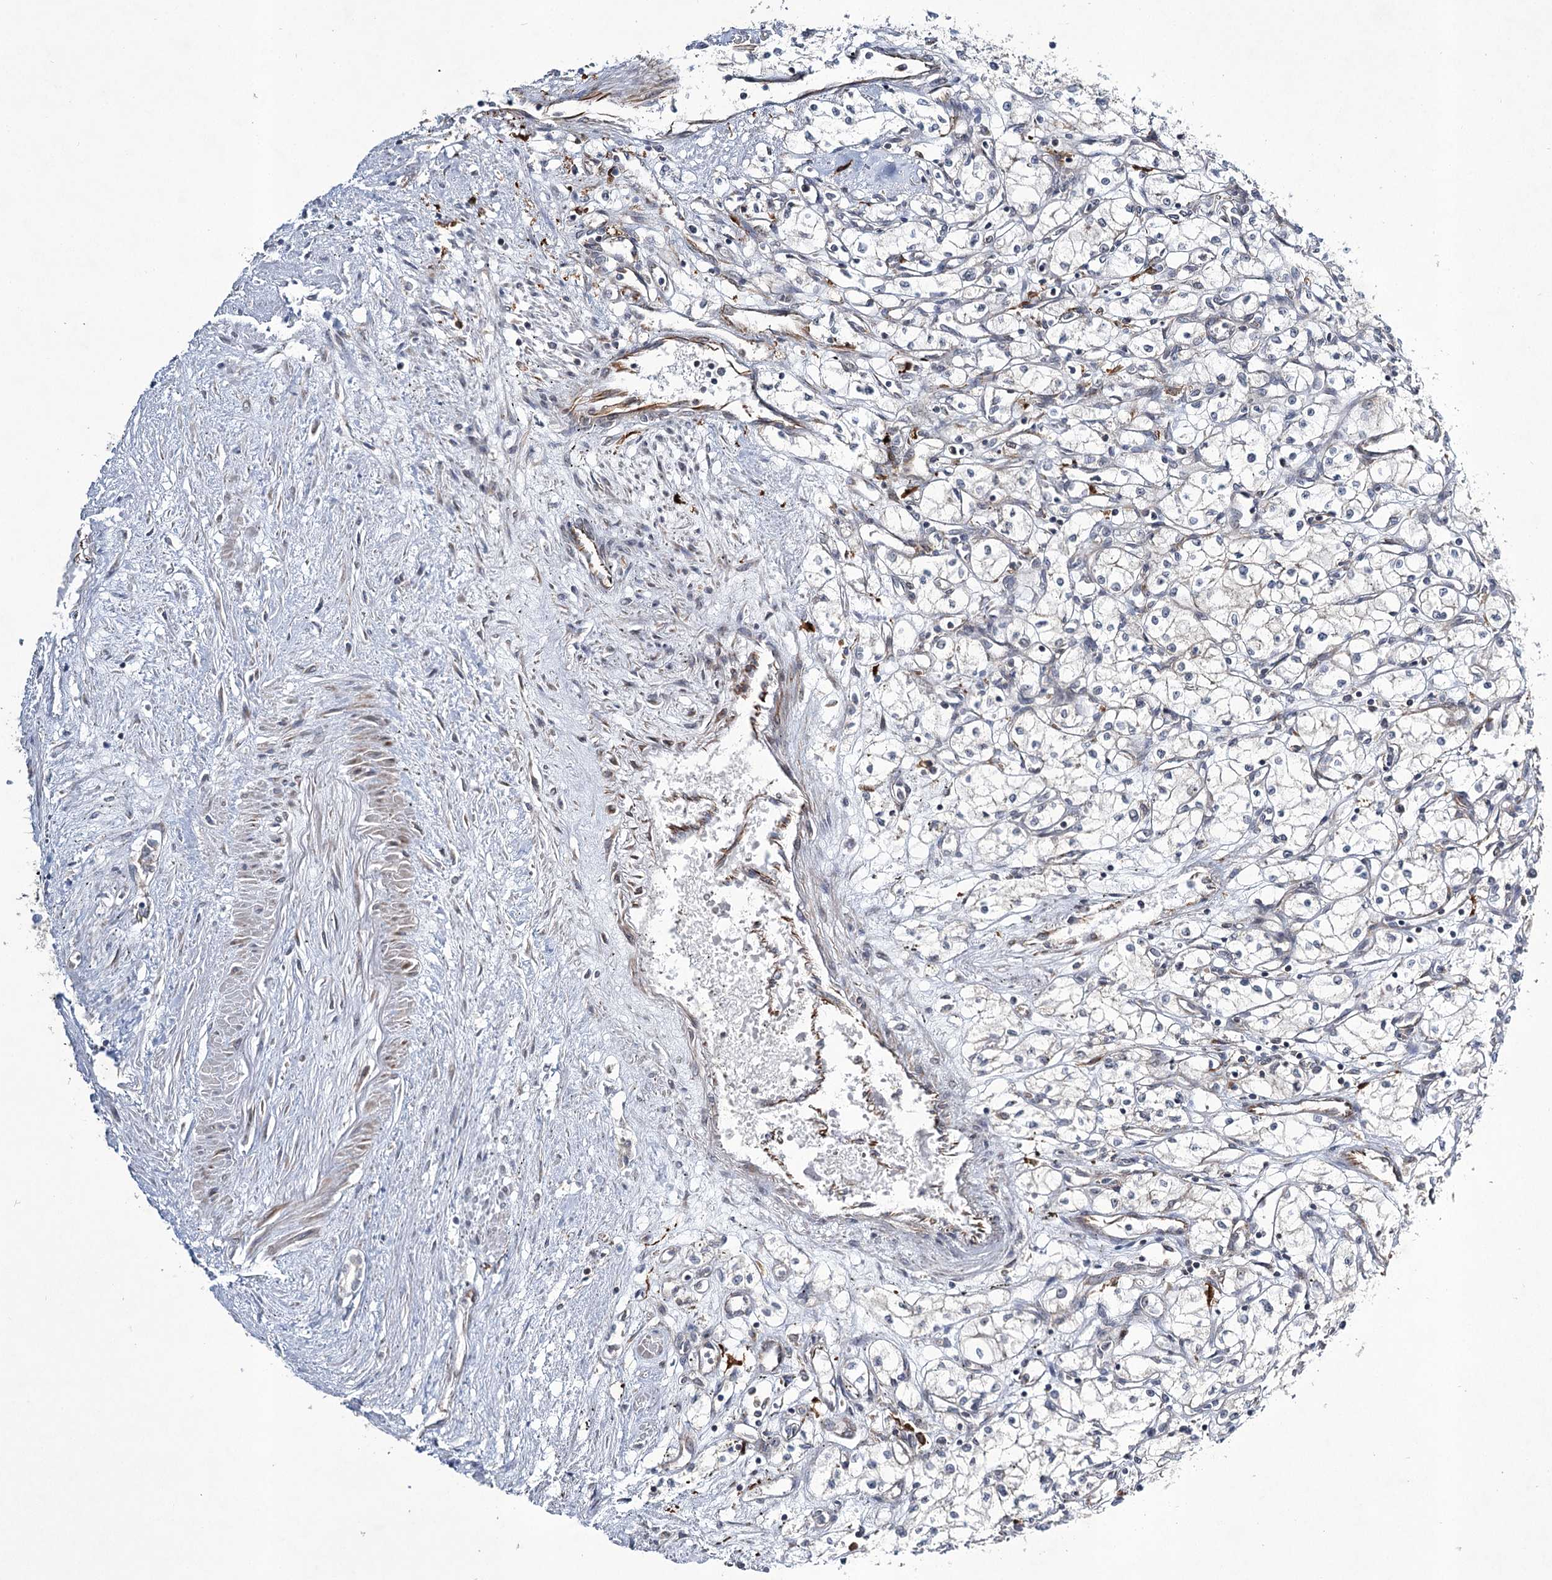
{"staining": {"intensity": "negative", "quantity": "none", "location": "none"}, "tissue": "renal cancer", "cell_type": "Tumor cells", "image_type": "cancer", "snomed": [{"axis": "morphology", "description": "Adenocarcinoma, NOS"}, {"axis": "topography", "description": "Kidney"}], "caption": "Immunohistochemistry of human renal cancer shows no staining in tumor cells.", "gene": "DPEP2", "patient": {"sex": "male", "age": 59}}